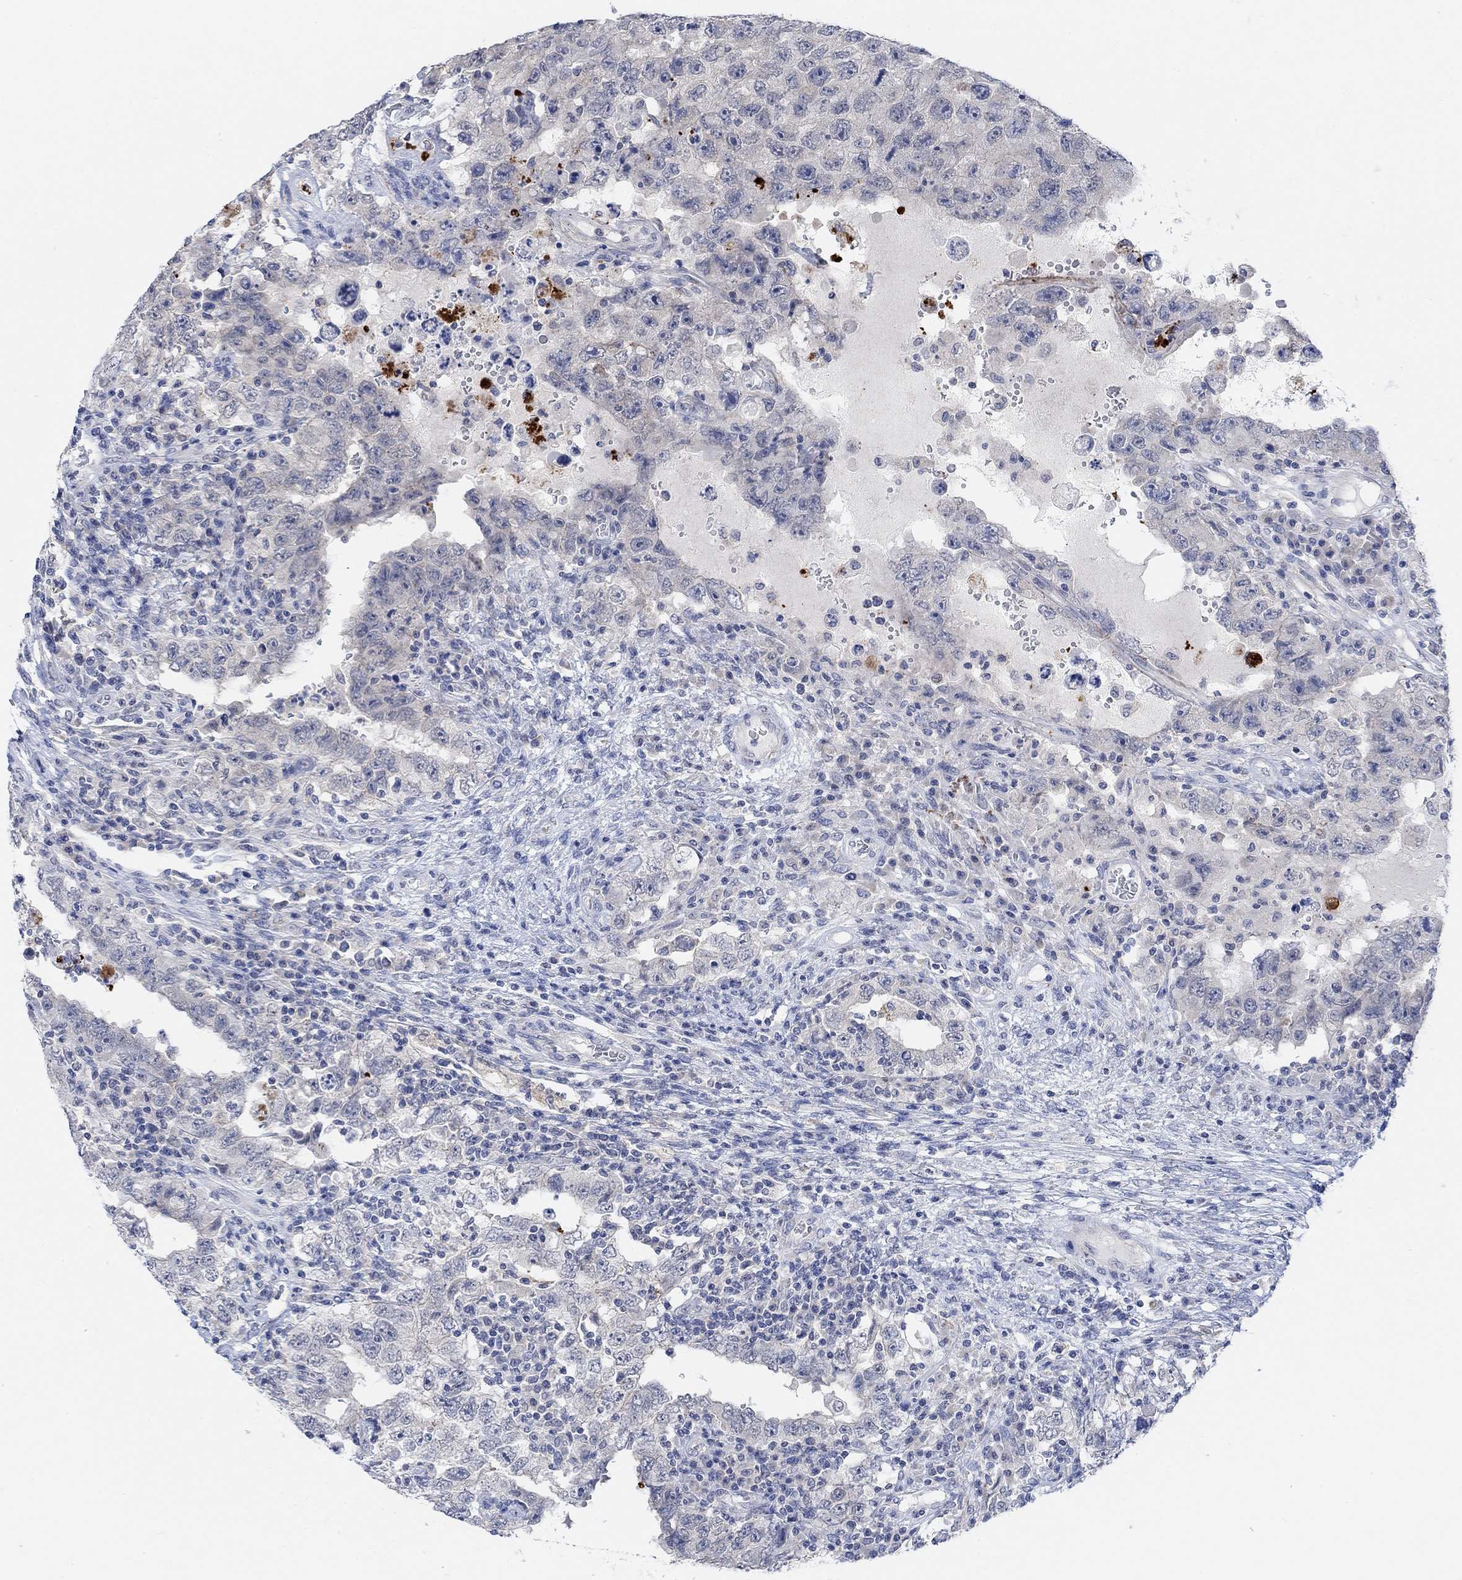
{"staining": {"intensity": "negative", "quantity": "none", "location": "none"}, "tissue": "testis cancer", "cell_type": "Tumor cells", "image_type": "cancer", "snomed": [{"axis": "morphology", "description": "Carcinoma, Embryonal, NOS"}, {"axis": "topography", "description": "Testis"}], "caption": "IHC of testis cancer (embryonal carcinoma) displays no positivity in tumor cells.", "gene": "RIMS1", "patient": {"sex": "male", "age": 26}}